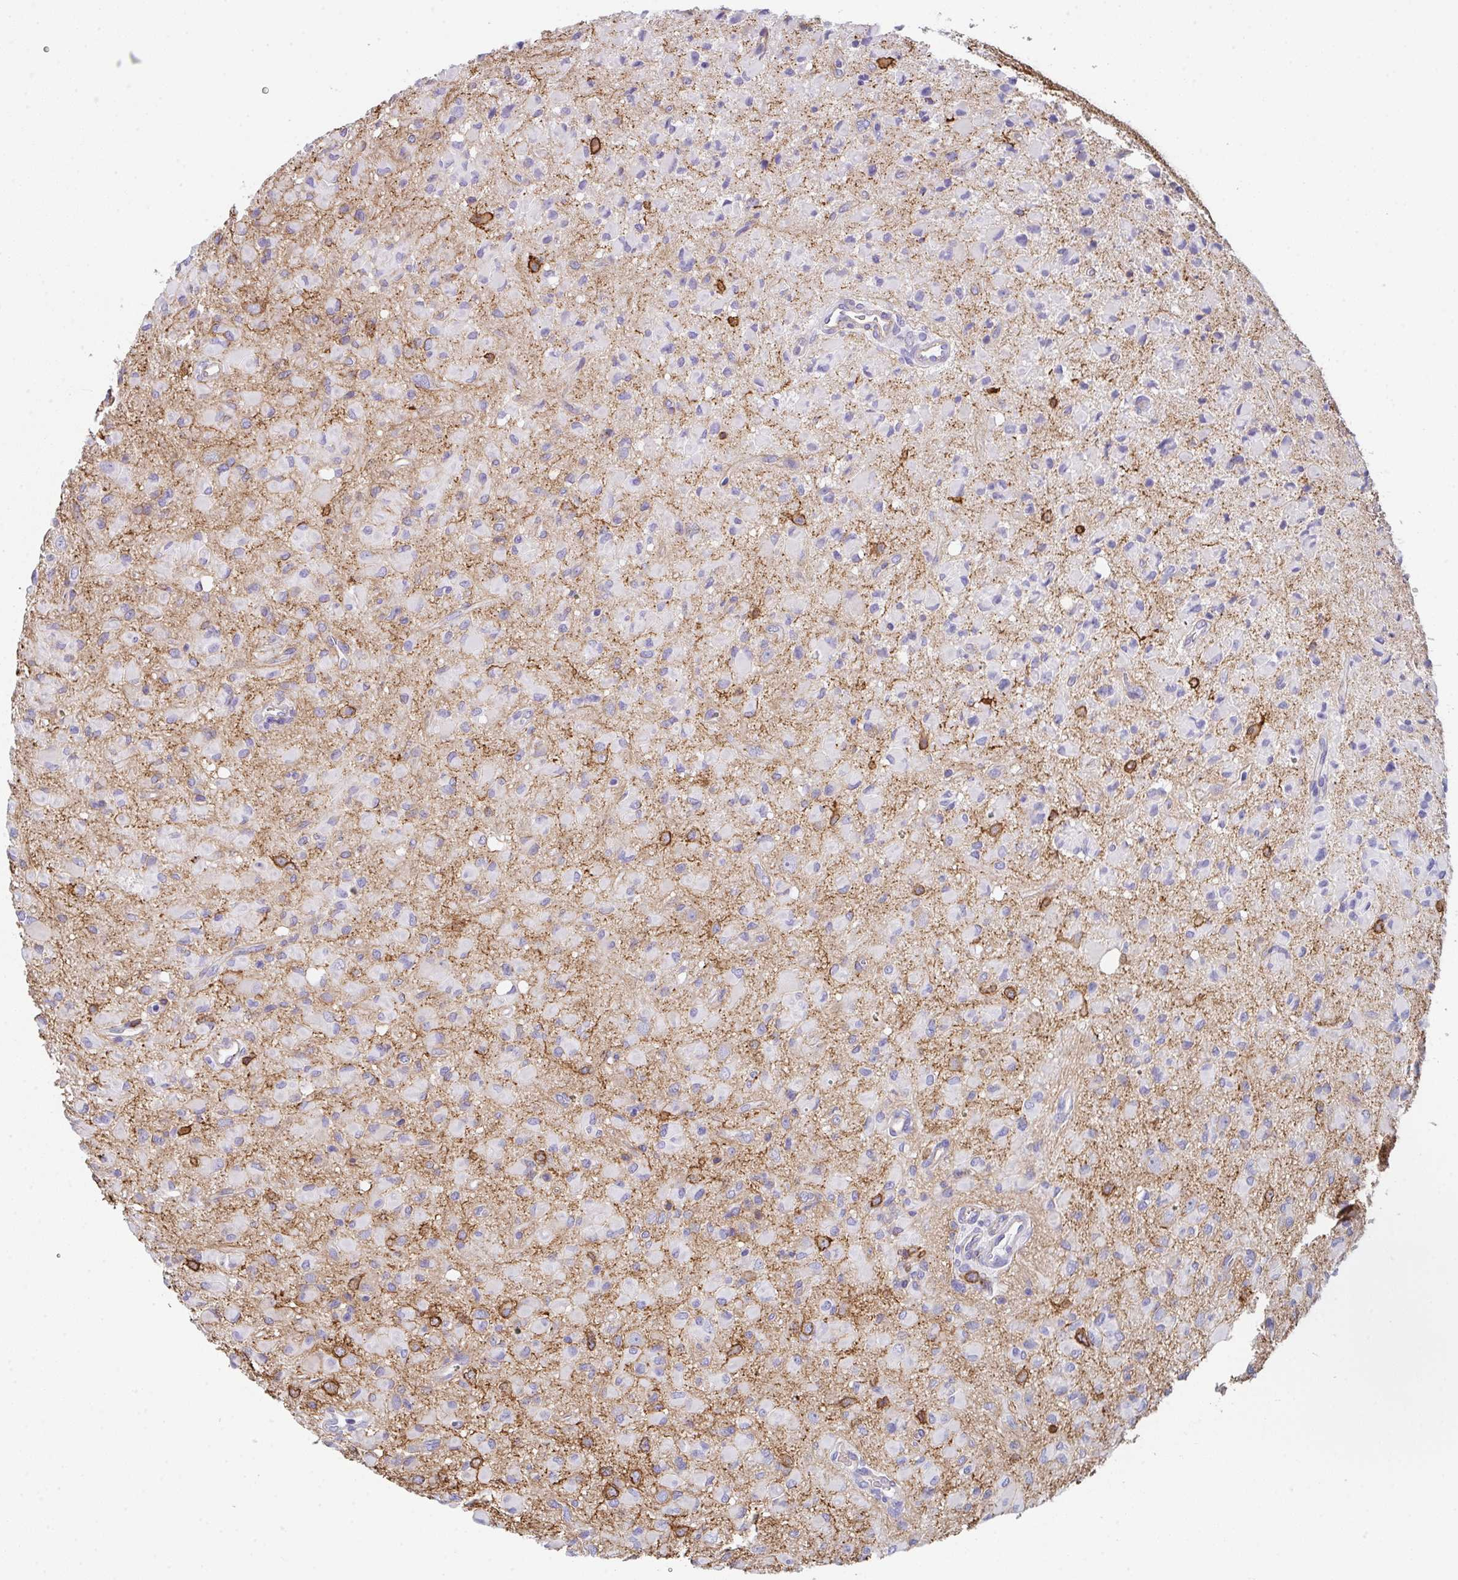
{"staining": {"intensity": "moderate", "quantity": "<25%", "location": "cytoplasmic/membranous"}, "tissue": "glioma", "cell_type": "Tumor cells", "image_type": "cancer", "snomed": [{"axis": "morphology", "description": "Glioma, malignant, Low grade"}, {"axis": "topography", "description": "Brain"}], "caption": "Immunohistochemical staining of human malignant glioma (low-grade) reveals low levels of moderate cytoplasmic/membranous protein positivity in about <25% of tumor cells. Using DAB (3,3'-diaminobenzidine) (brown) and hematoxylin (blue) stains, captured at high magnification using brightfield microscopy.", "gene": "DBN1", "patient": {"sex": "female", "age": 33}}